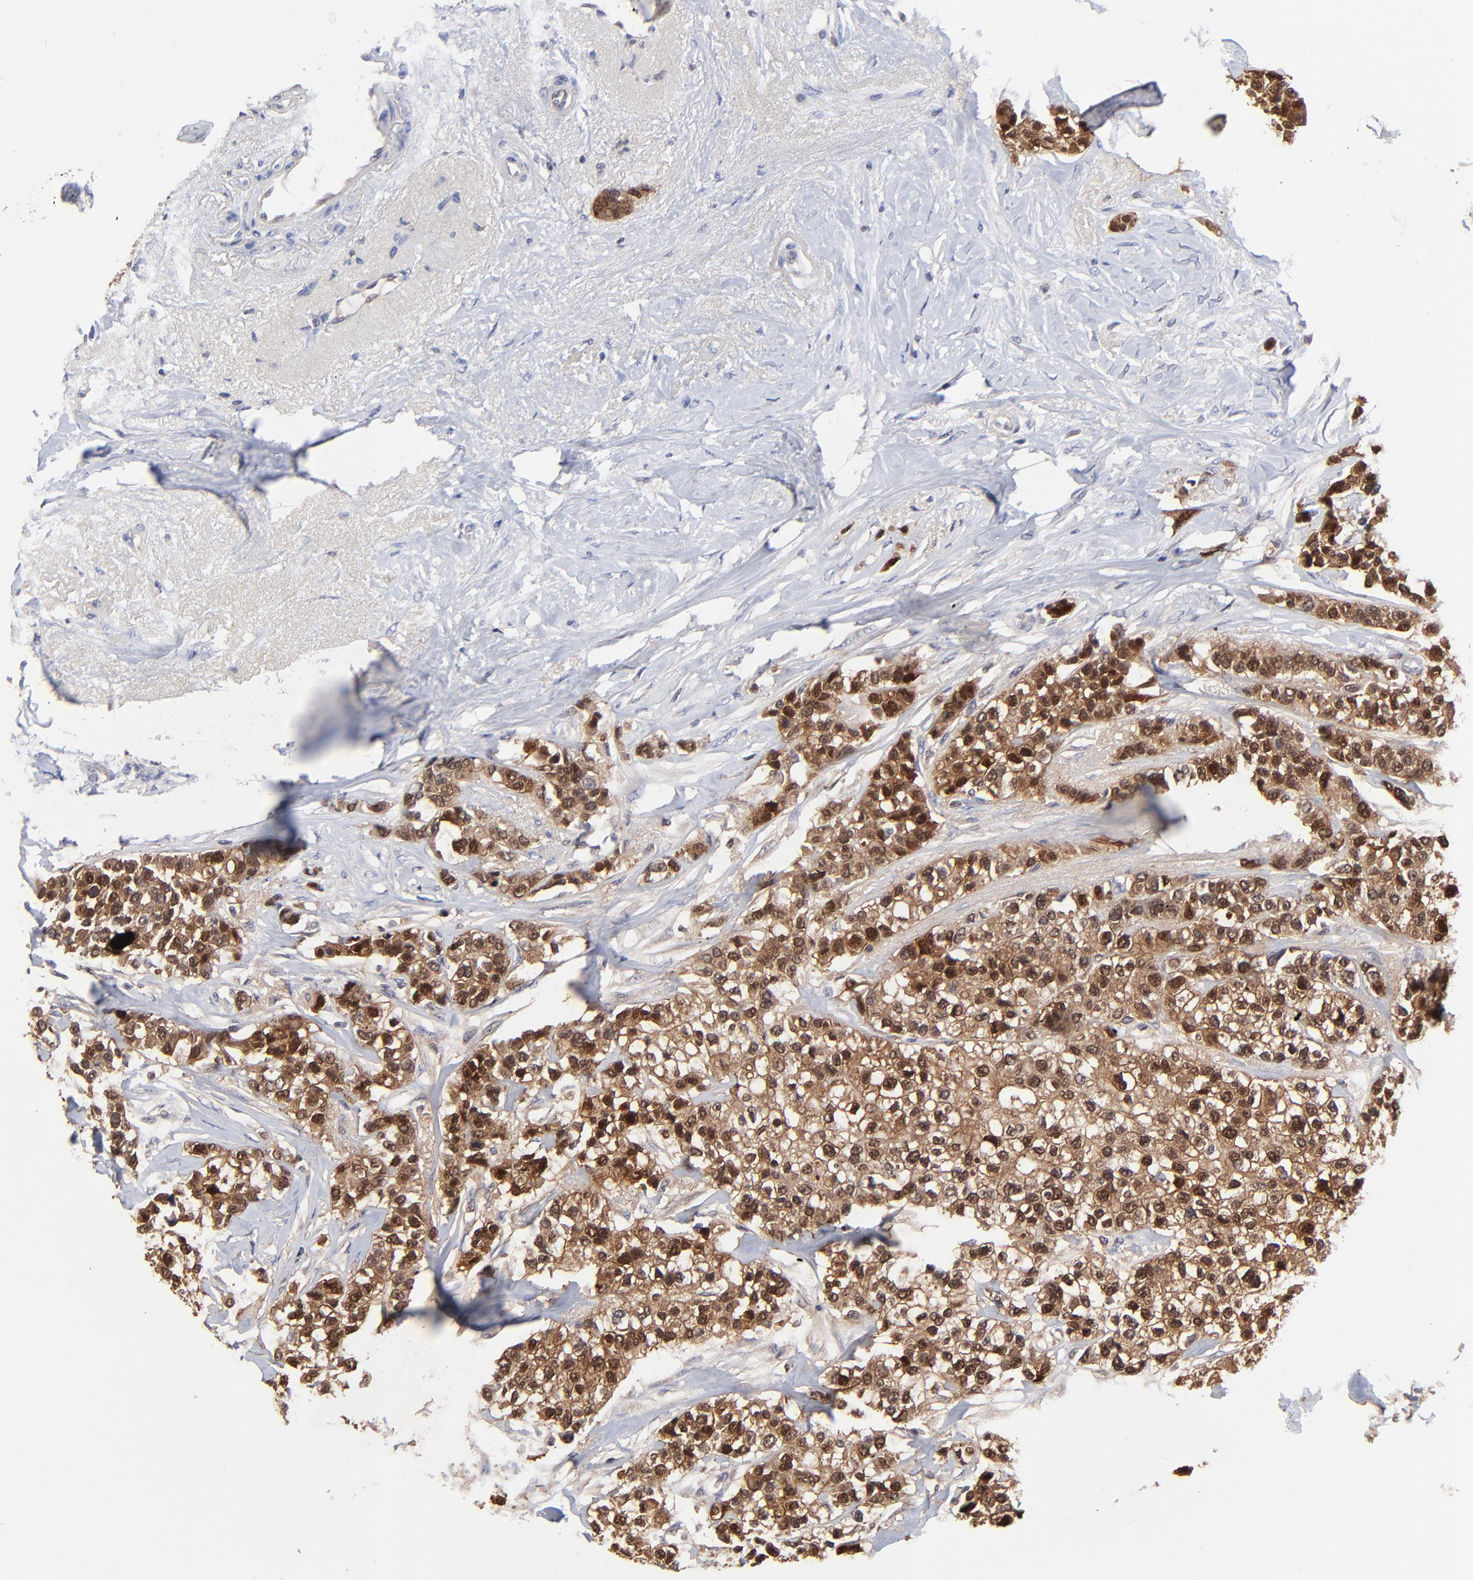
{"staining": {"intensity": "moderate", "quantity": ">75%", "location": "cytoplasmic/membranous,nuclear"}, "tissue": "breast cancer", "cell_type": "Tumor cells", "image_type": "cancer", "snomed": [{"axis": "morphology", "description": "Duct carcinoma"}, {"axis": "topography", "description": "Breast"}], "caption": "An IHC image of neoplastic tissue is shown. Protein staining in brown labels moderate cytoplasmic/membranous and nuclear positivity in breast invasive ductal carcinoma within tumor cells.", "gene": "DCTPP1", "patient": {"sex": "female", "age": 51}}